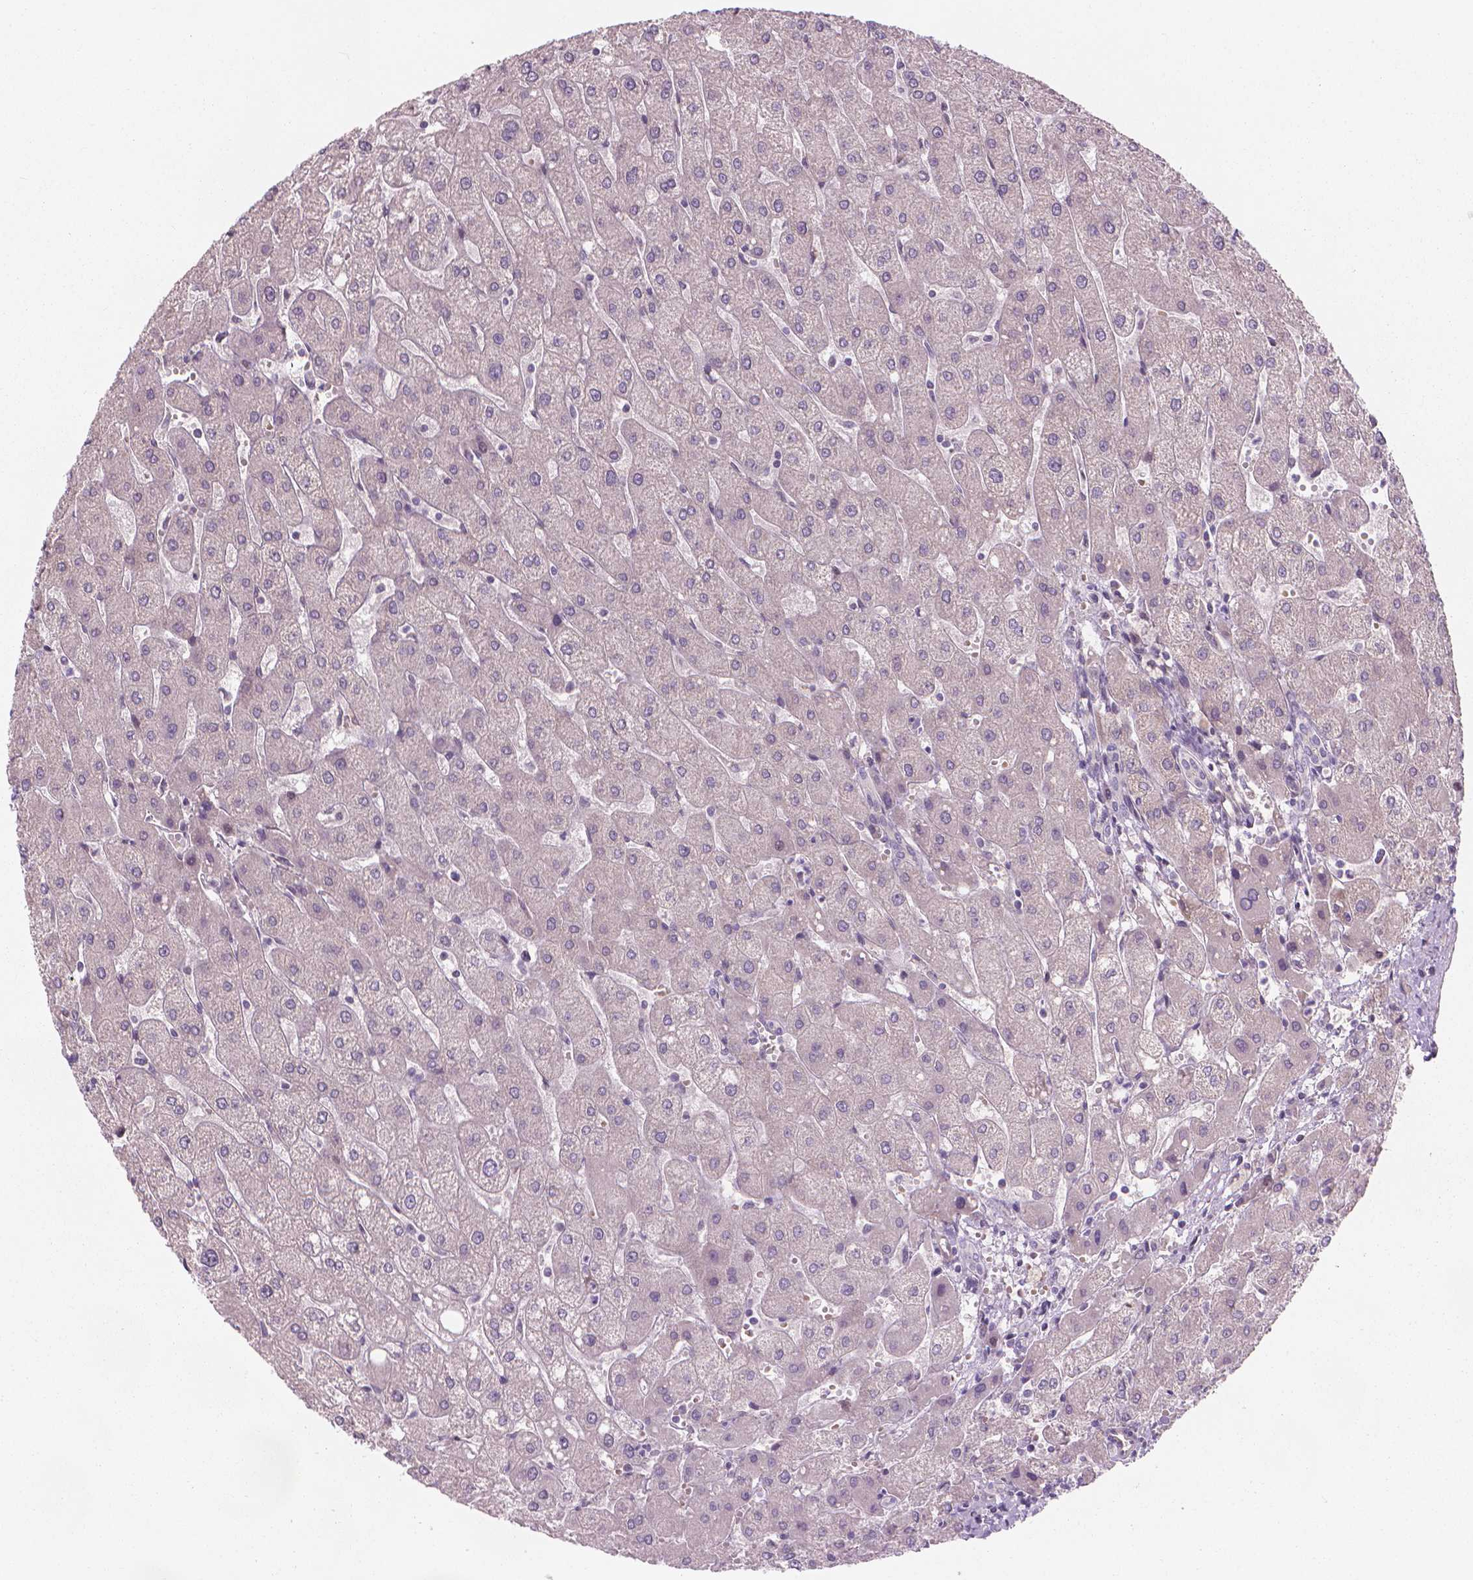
{"staining": {"intensity": "negative", "quantity": "none", "location": "none"}, "tissue": "liver", "cell_type": "Cholangiocytes", "image_type": "normal", "snomed": [{"axis": "morphology", "description": "Normal tissue, NOS"}, {"axis": "topography", "description": "Liver"}], "caption": "High magnification brightfield microscopy of unremarkable liver stained with DAB (brown) and counterstained with hematoxylin (blue): cholangiocytes show no significant staining.", "gene": "IFFO1", "patient": {"sex": "male", "age": 67}}